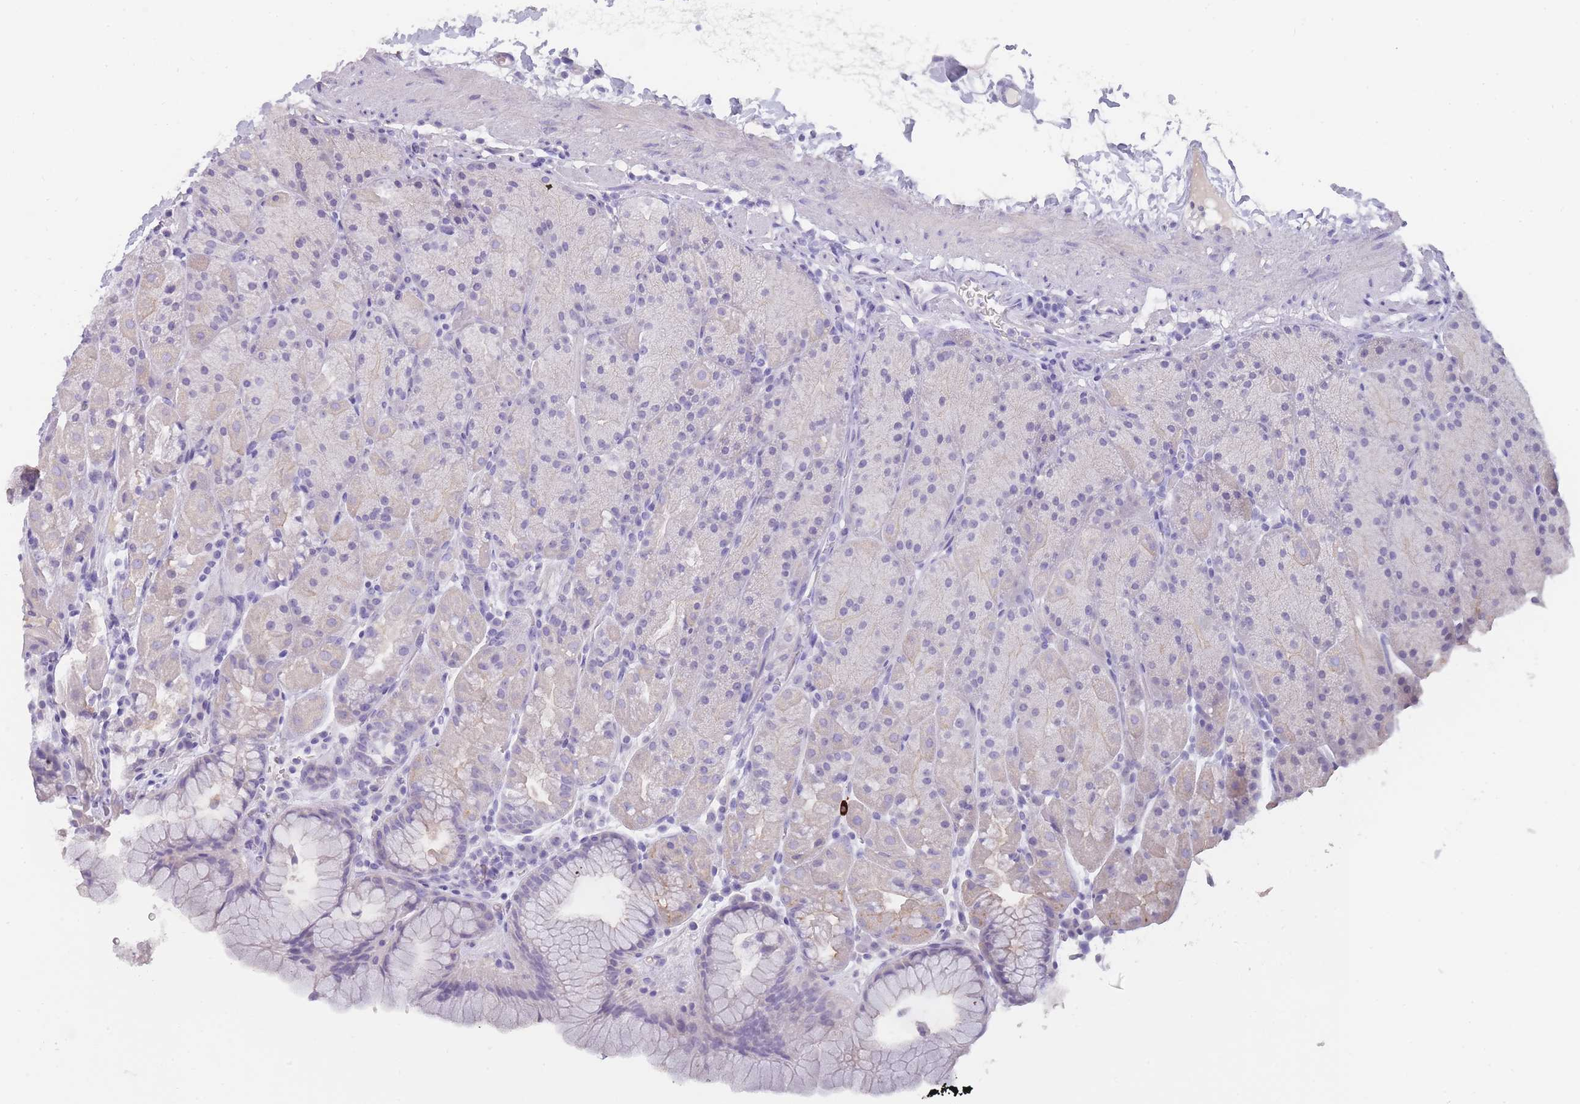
{"staining": {"intensity": "negative", "quantity": "none", "location": "none"}, "tissue": "stomach", "cell_type": "Glandular cells", "image_type": "normal", "snomed": [{"axis": "morphology", "description": "Normal tissue, NOS"}, {"axis": "topography", "description": "Stomach, upper"}, {"axis": "topography", "description": "Stomach, lower"}], "caption": "Immunohistochemical staining of unremarkable stomach displays no significant positivity in glandular cells.", "gene": "TCP11X1", "patient": {"sex": "male", "age": 67}}